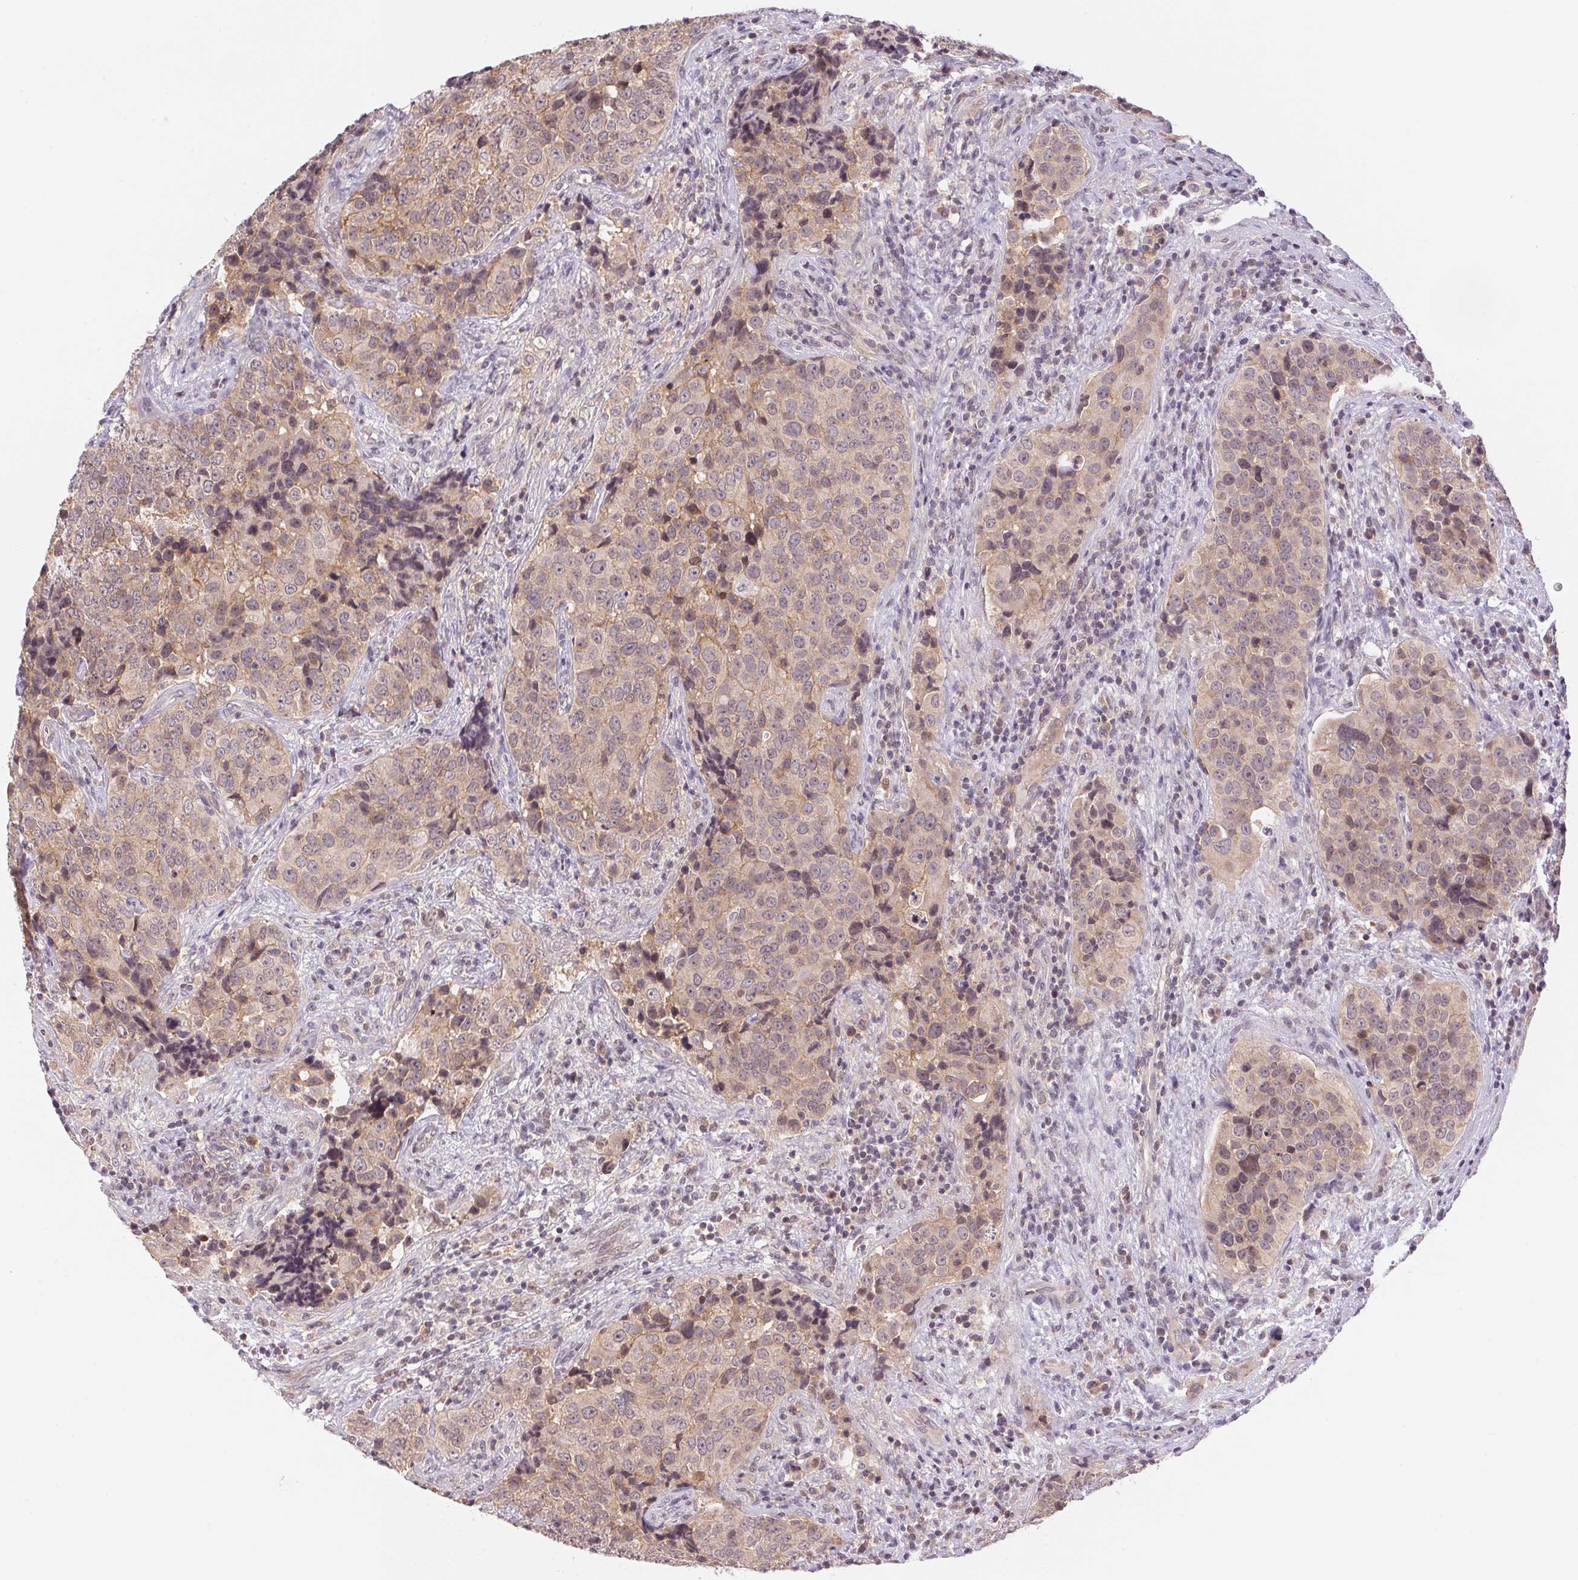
{"staining": {"intensity": "weak", "quantity": "25%-75%", "location": "cytoplasmic/membranous"}, "tissue": "urothelial cancer", "cell_type": "Tumor cells", "image_type": "cancer", "snomed": [{"axis": "morphology", "description": "Urothelial carcinoma, NOS"}, {"axis": "topography", "description": "Urinary bladder"}], "caption": "Protein analysis of transitional cell carcinoma tissue shows weak cytoplasmic/membranous expression in approximately 25%-75% of tumor cells.", "gene": "BNIP5", "patient": {"sex": "male", "age": 52}}